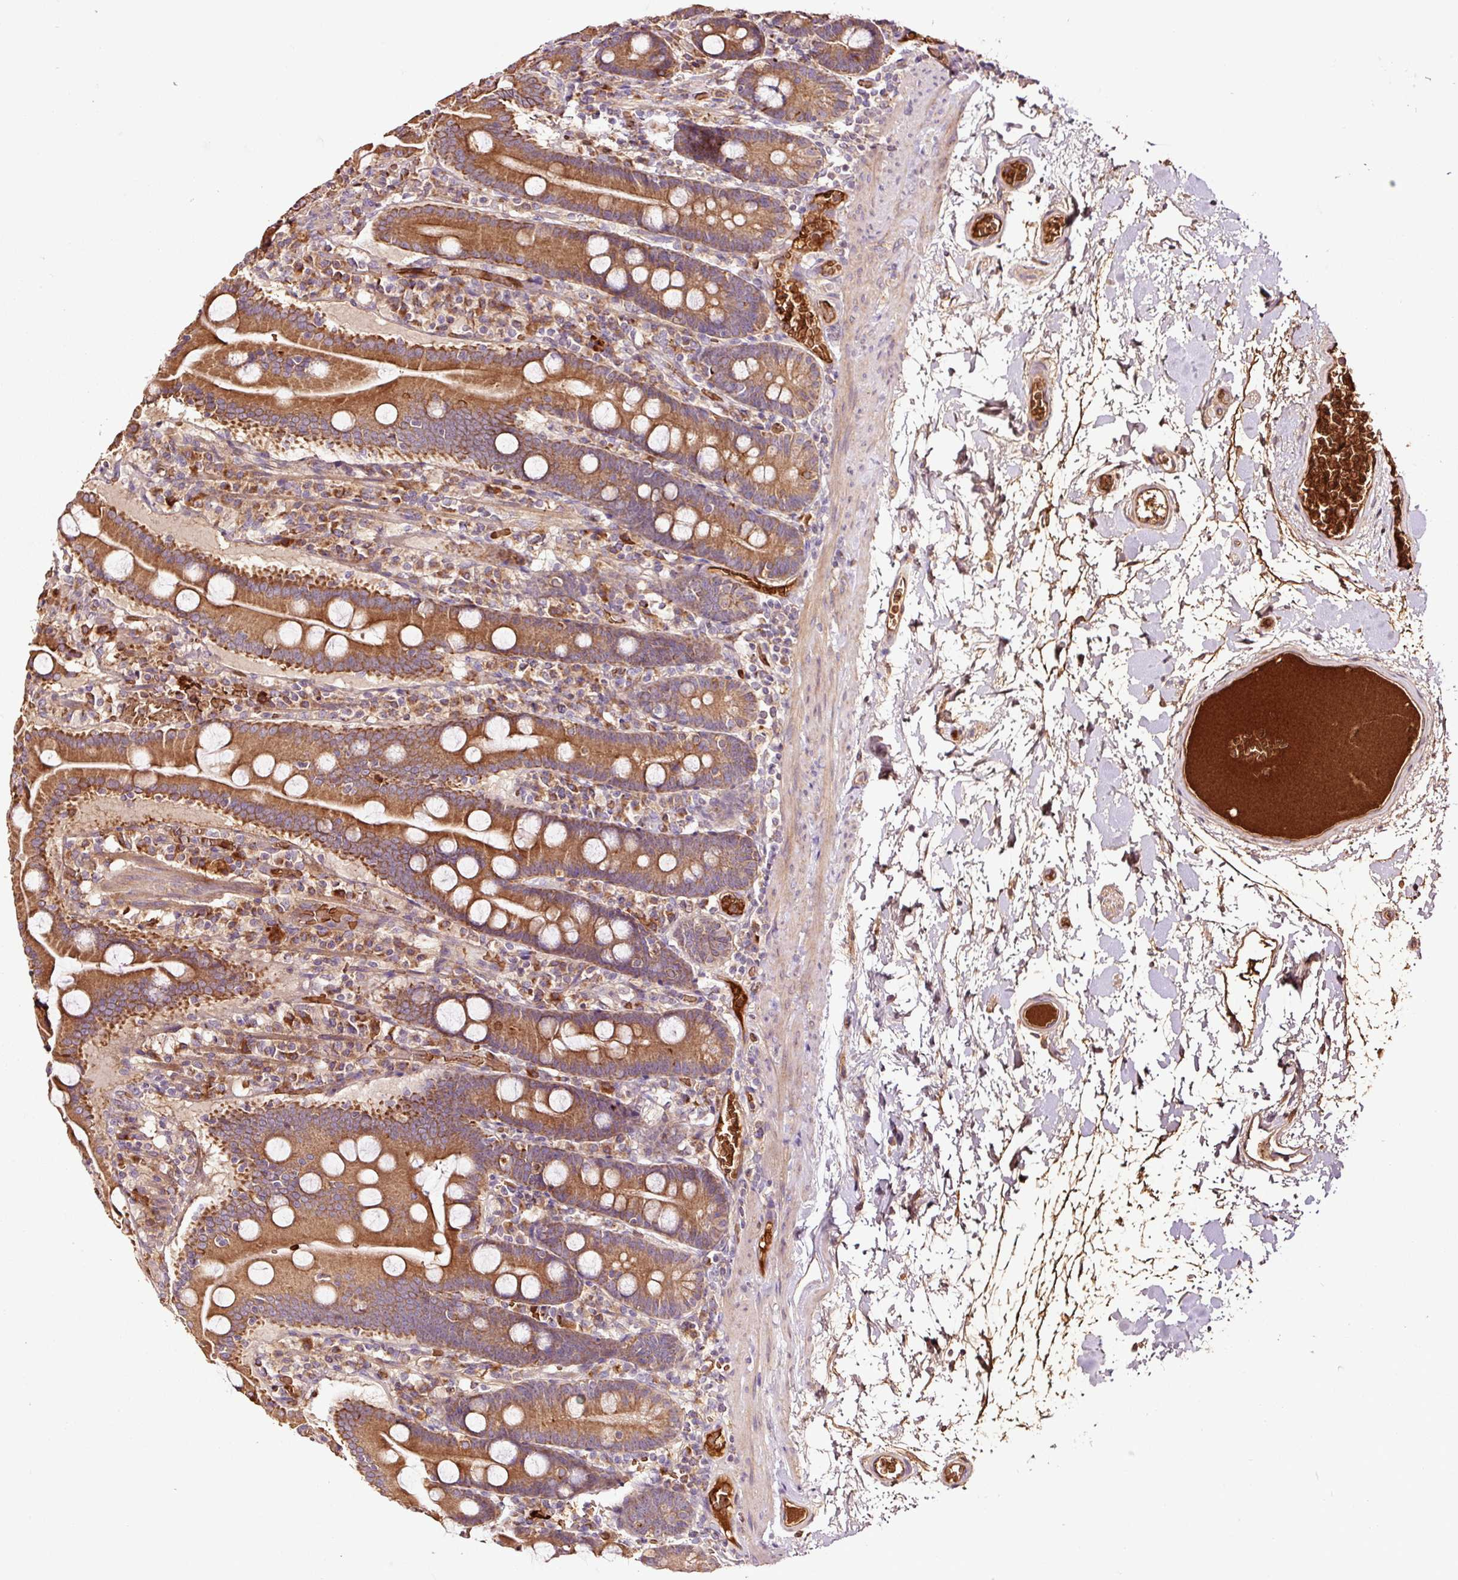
{"staining": {"intensity": "strong", "quantity": ">75%", "location": "cytoplasmic/membranous"}, "tissue": "duodenum", "cell_type": "Glandular cells", "image_type": "normal", "snomed": [{"axis": "morphology", "description": "Normal tissue, NOS"}, {"axis": "topography", "description": "Duodenum"}], "caption": "Immunohistochemistry (IHC) image of benign human duodenum stained for a protein (brown), which displays high levels of strong cytoplasmic/membranous expression in about >75% of glandular cells.", "gene": "PGLYRP2", "patient": {"sex": "male", "age": 55}}